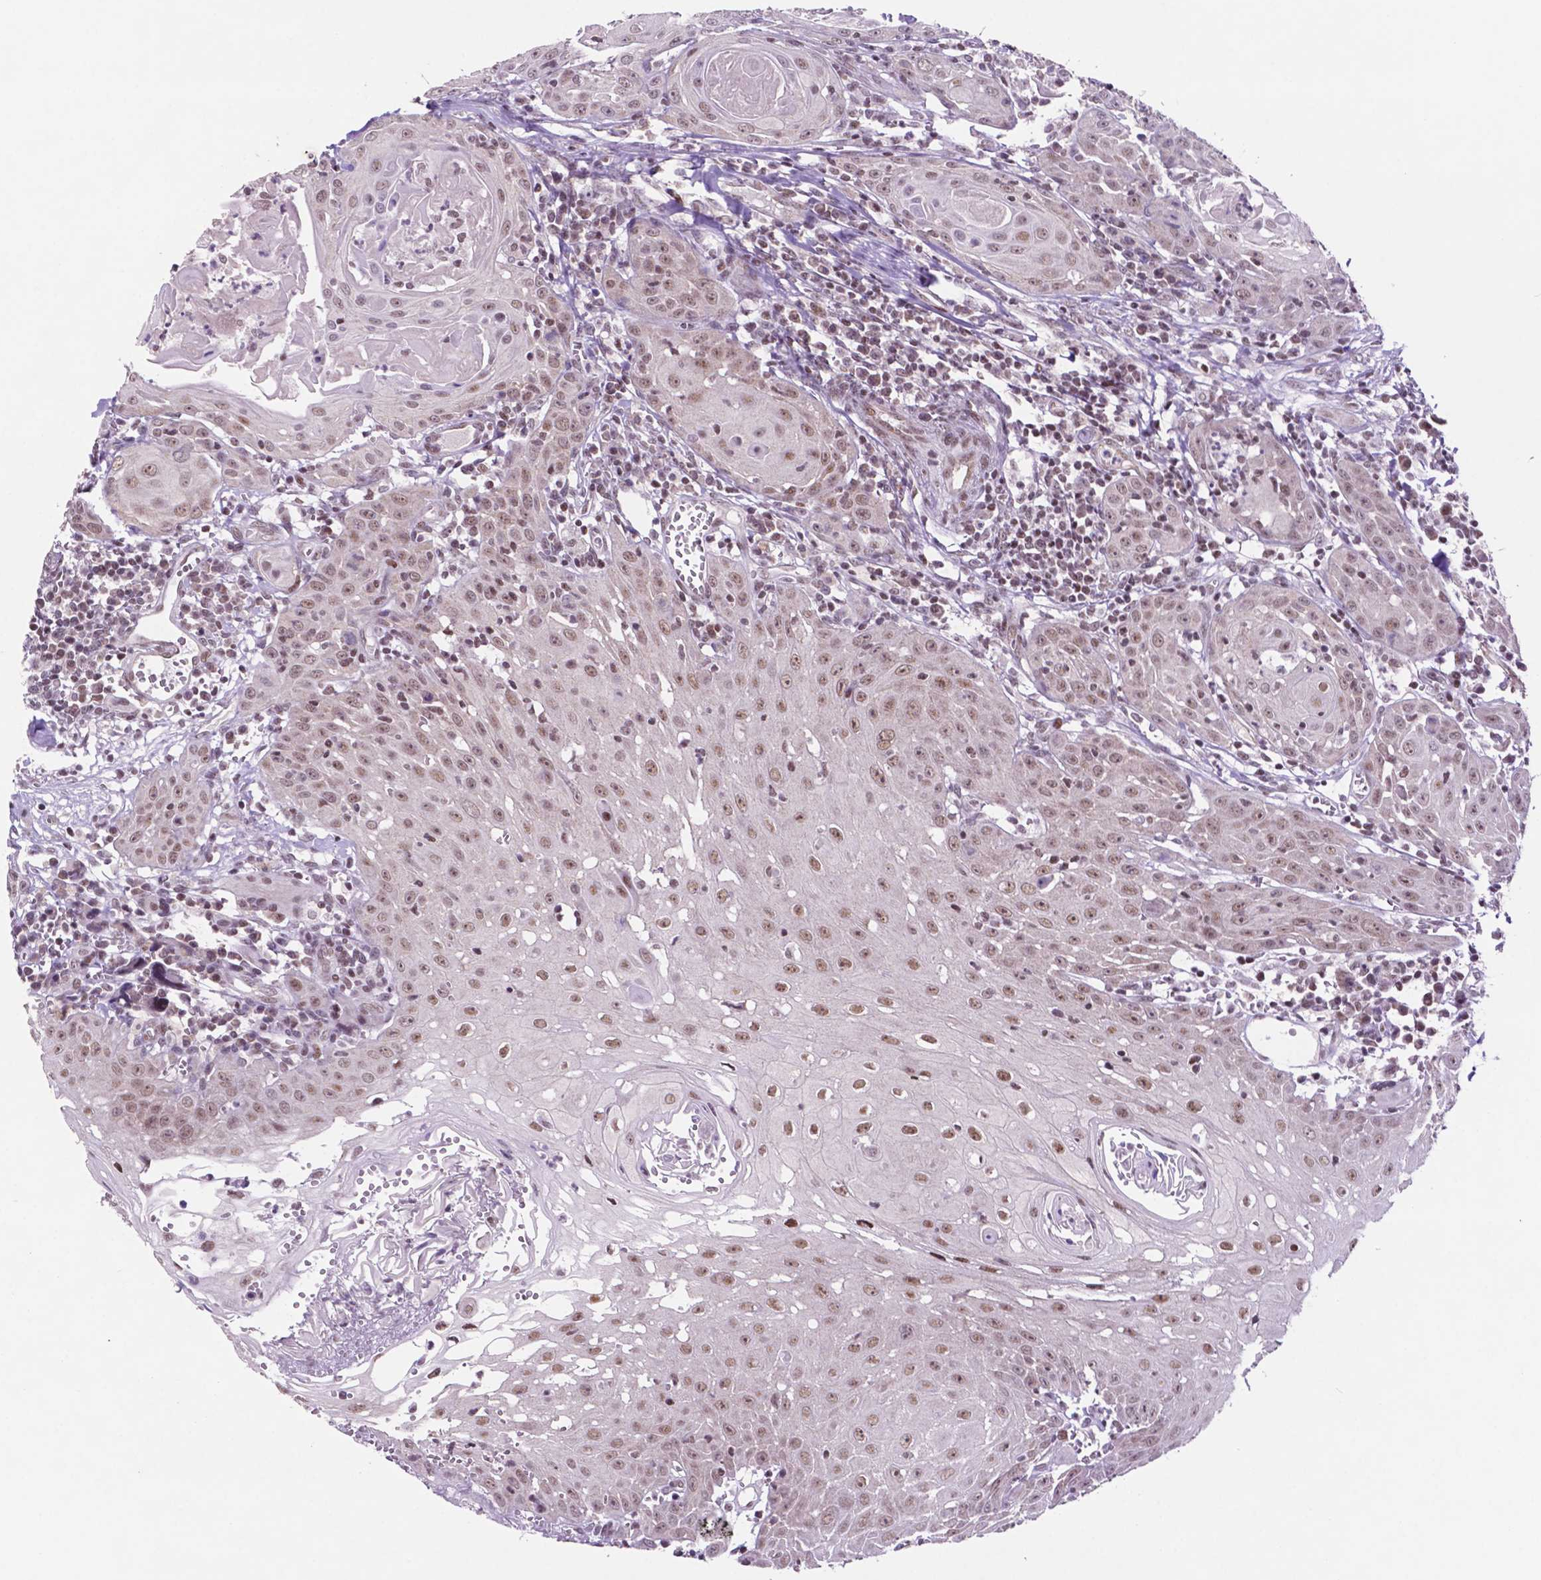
{"staining": {"intensity": "moderate", "quantity": ">75%", "location": "nuclear"}, "tissue": "head and neck cancer", "cell_type": "Tumor cells", "image_type": "cancer", "snomed": [{"axis": "morphology", "description": "Squamous cell carcinoma, NOS"}, {"axis": "topography", "description": "Head-Neck"}], "caption": "Immunohistochemistry (IHC) (DAB) staining of human head and neck squamous cell carcinoma reveals moderate nuclear protein positivity in about >75% of tumor cells. (IHC, brightfield microscopy, high magnification).", "gene": "NCOR1", "patient": {"sex": "female", "age": 80}}